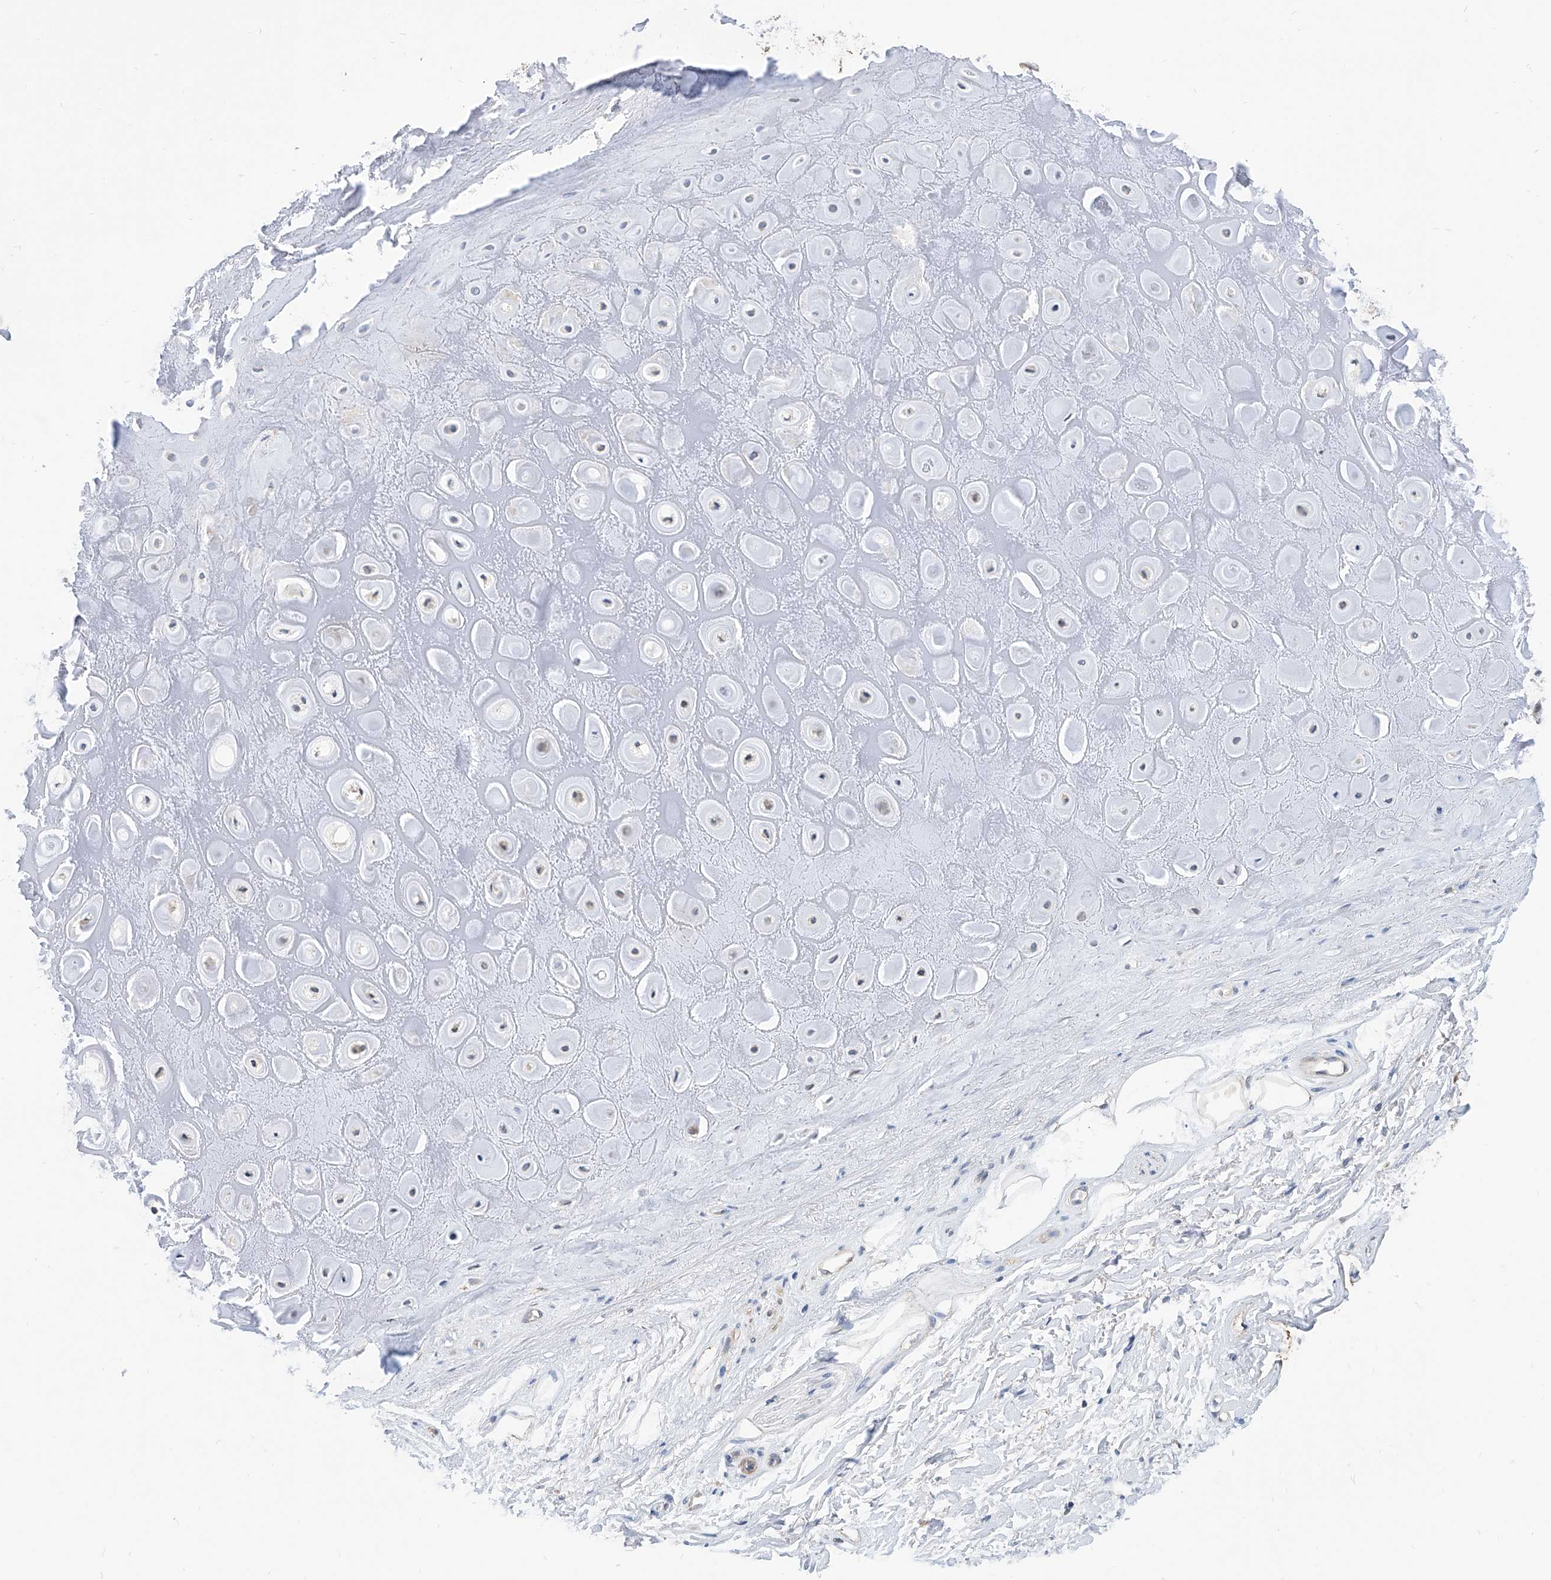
{"staining": {"intensity": "weak", "quantity": ">75%", "location": "cytoplasmic/membranous"}, "tissue": "adipose tissue", "cell_type": "Adipocytes", "image_type": "normal", "snomed": [{"axis": "morphology", "description": "Normal tissue, NOS"}, {"axis": "morphology", "description": "Basal cell carcinoma"}, {"axis": "topography", "description": "Skin"}], "caption": "DAB immunohistochemical staining of unremarkable adipose tissue displays weak cytoplasmic/membranous protein positivity in approximately >75% of adipocytes. The staining was performed using DAB to visualize the protein expression in brown, while the nuclei were stained in blue with hematoxylin (Magnification: 20x).", "gene": "MAGEE2", "patient": {"sex": "female", "age": 89}}